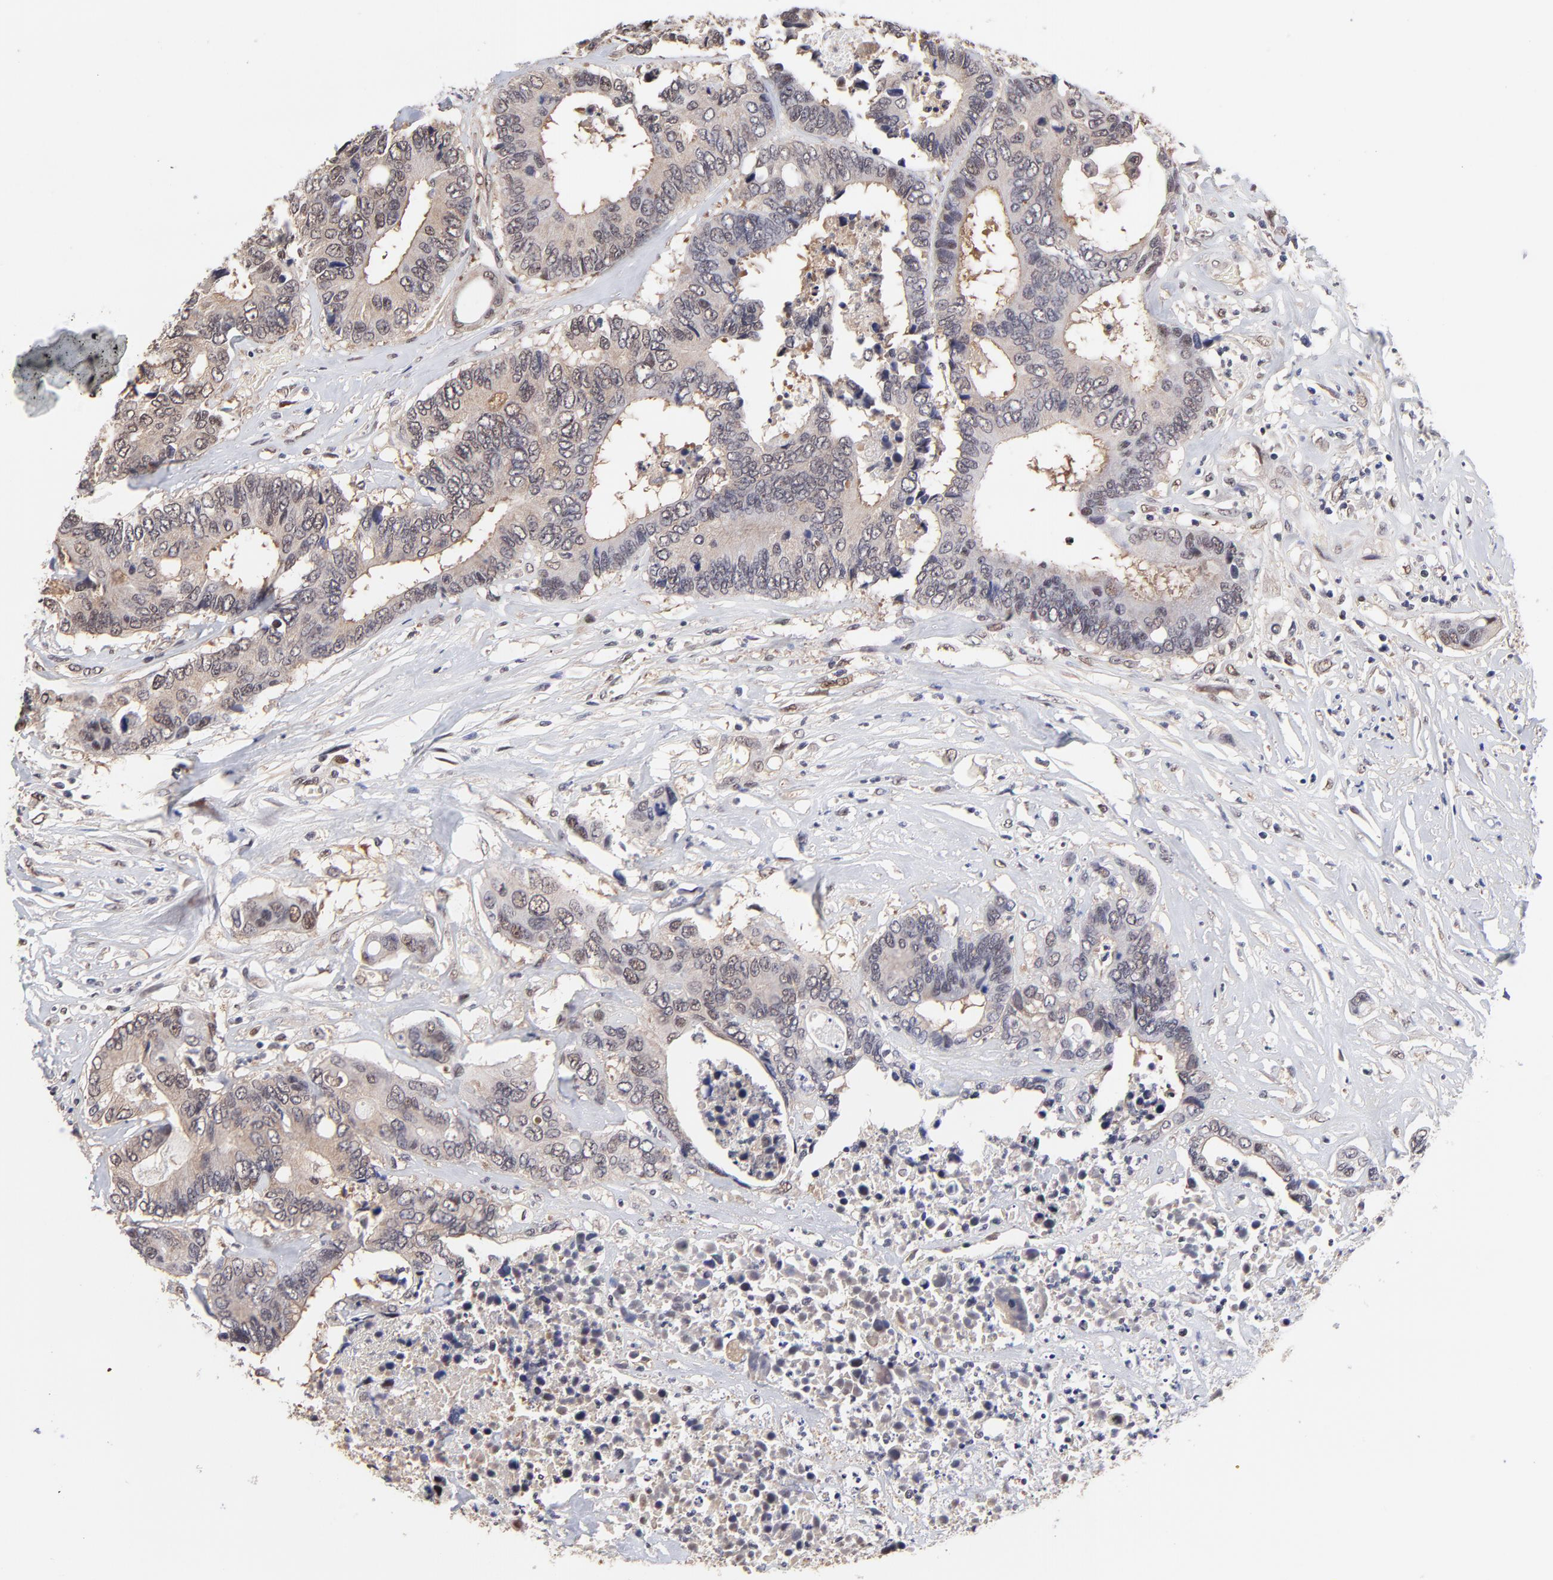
{"staining": {"intensity": "weak", "quantity": "<25%", "location": "cytoplasmic/membranous,nuclear"}, "tissue": "colorectal cancer", "cell_type": "Tumor cells", "image_type": "cancer", "snomed": [{"axis": "morphology", "description": "Adenocarcinoma, NOS"}, {"axis": "topography", "description": "Rectum"}], "caption": "Tumor cells show no significant protein staining in colorectal adenocarcinoma.", "gene": "PSMC4", "patient": {"sex": "male", "age": 55}}